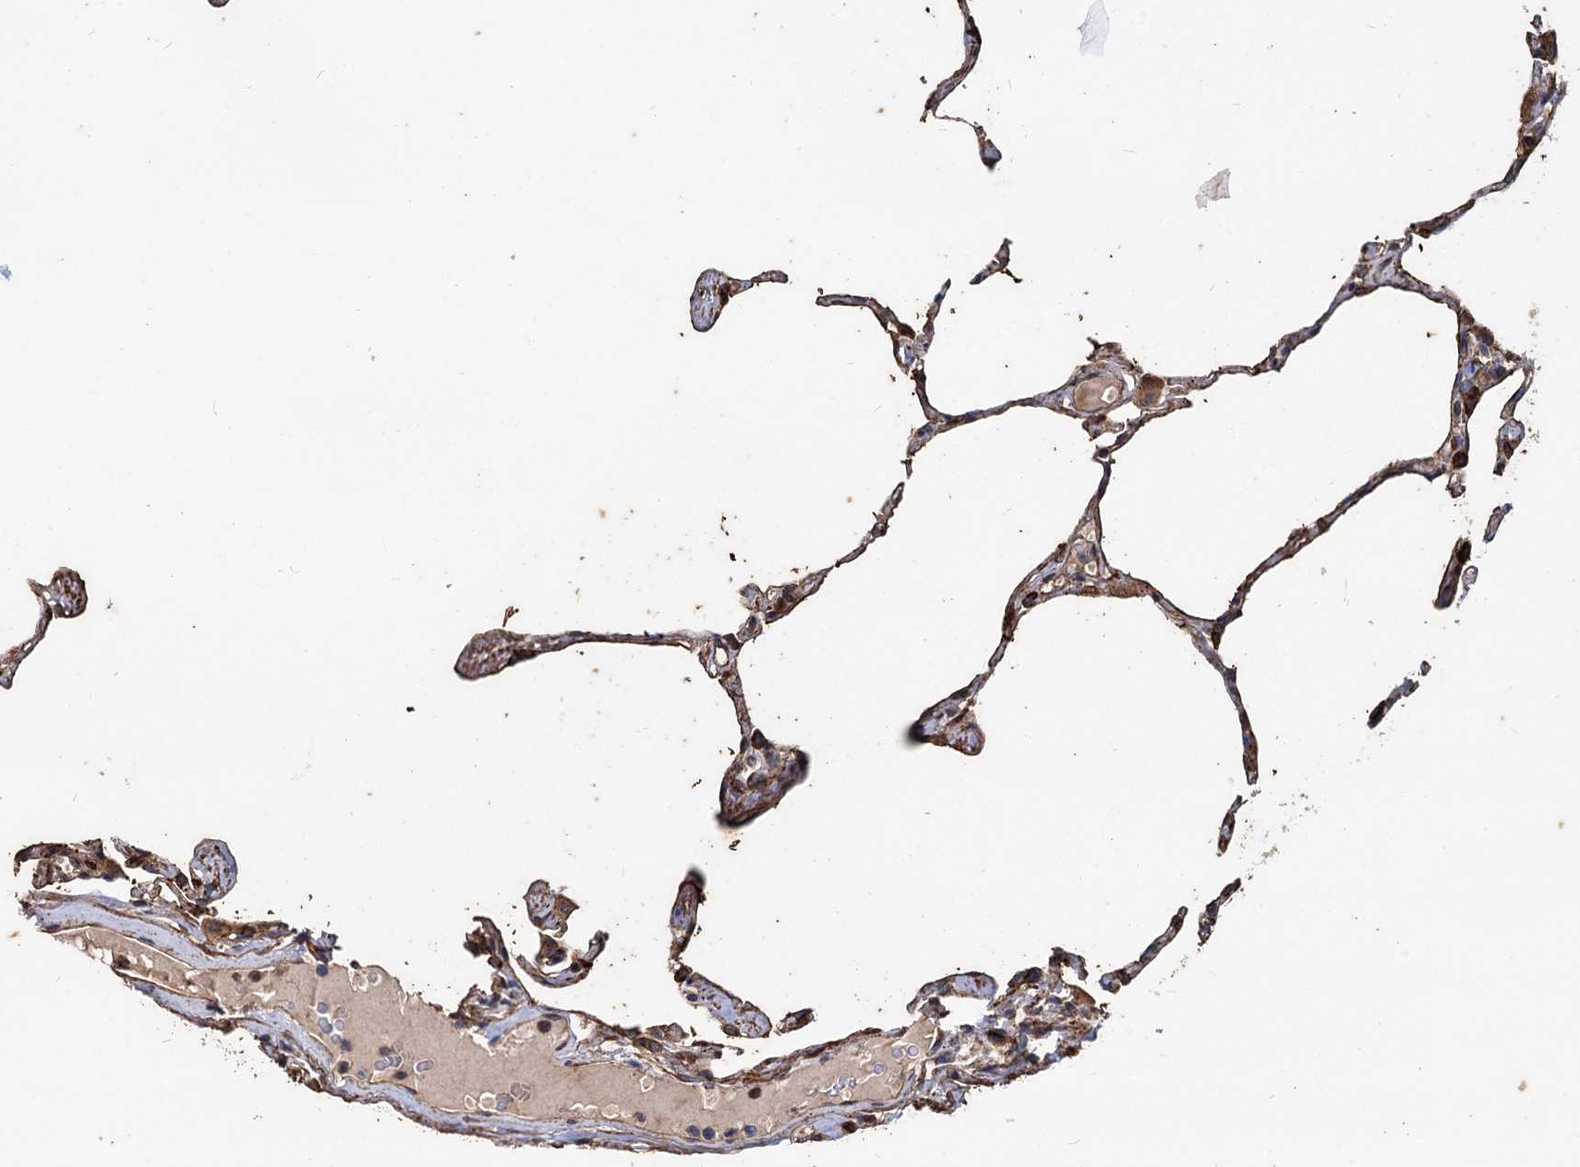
{"staining": {"intensity": "negative", "quantity": "none", "location": "none"}, "tissue": "lung", "cell_type": "Alveolar cells", "image_type": "normal", "snomed": [{"axis": "morphology", "description": "Normal tissue, NOS"}, {"axis": "topography", "description": "Lung"}], "caption": "This is a histopathology image of IHC staining of normal lung, which shows no staining in alveolar cells.", "gene": "DEPDC4", "patient": {"sex": "male", "age": 65}}